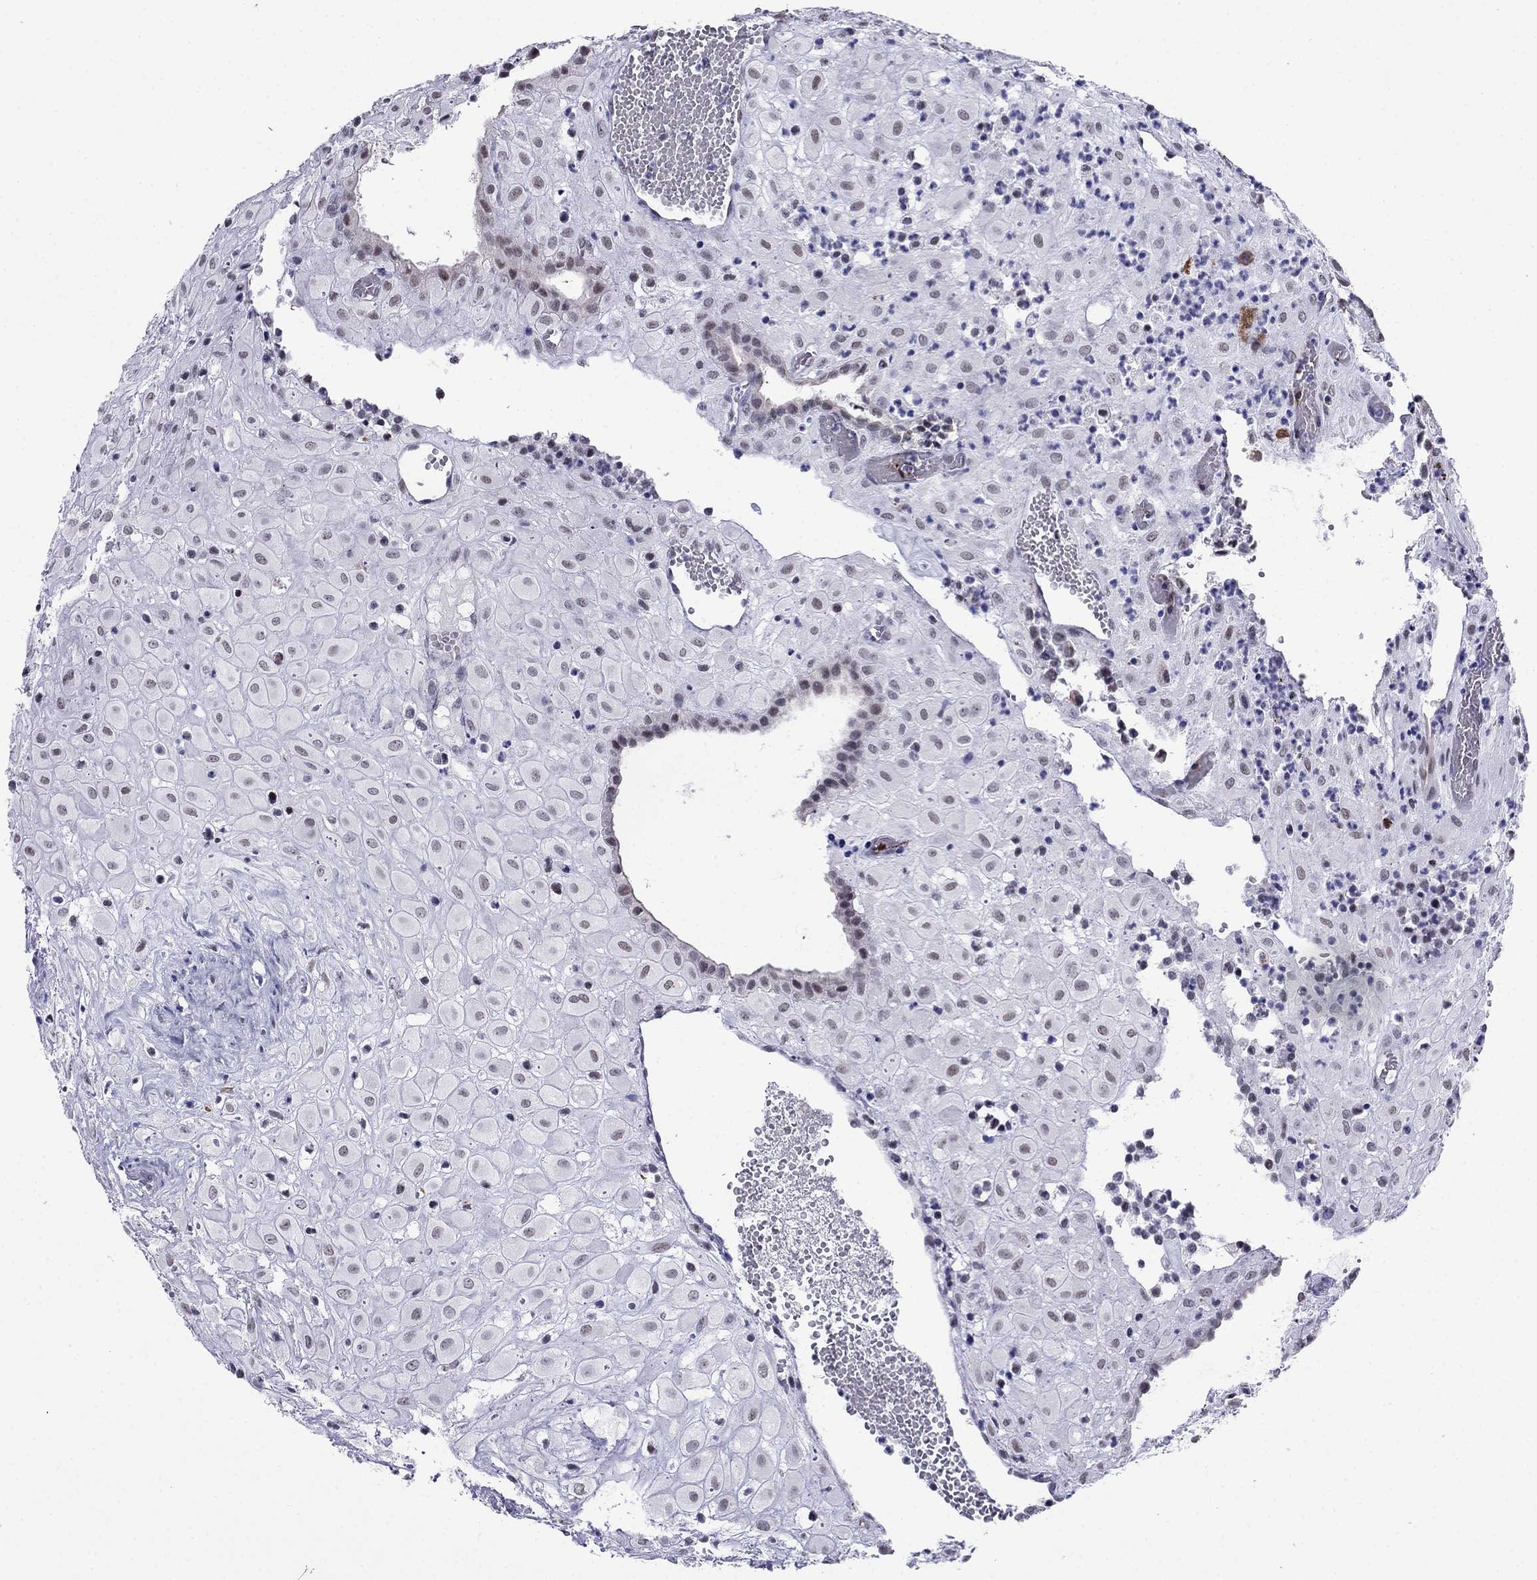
{"staining": {"intensity": "weak", "quantity": "<25%", "location": "nuclear"}, "tissue": "placenta", "cell_type": "Decidual cells", "image_type": "normal", "snomed": [{"axis": "morphology", "description": "Normal tissue, NOS"}, {"axis": "topography", "description": "Placenta"}], "caption": "This is a histopathology image of immunohistochemistry staining of benign placenta, which shows no positivity in decidual cells. (DAB immunohistochemistry, high magnification).", "gene": "PPM1G", "patient": {"sex": "female", "age": 24}}